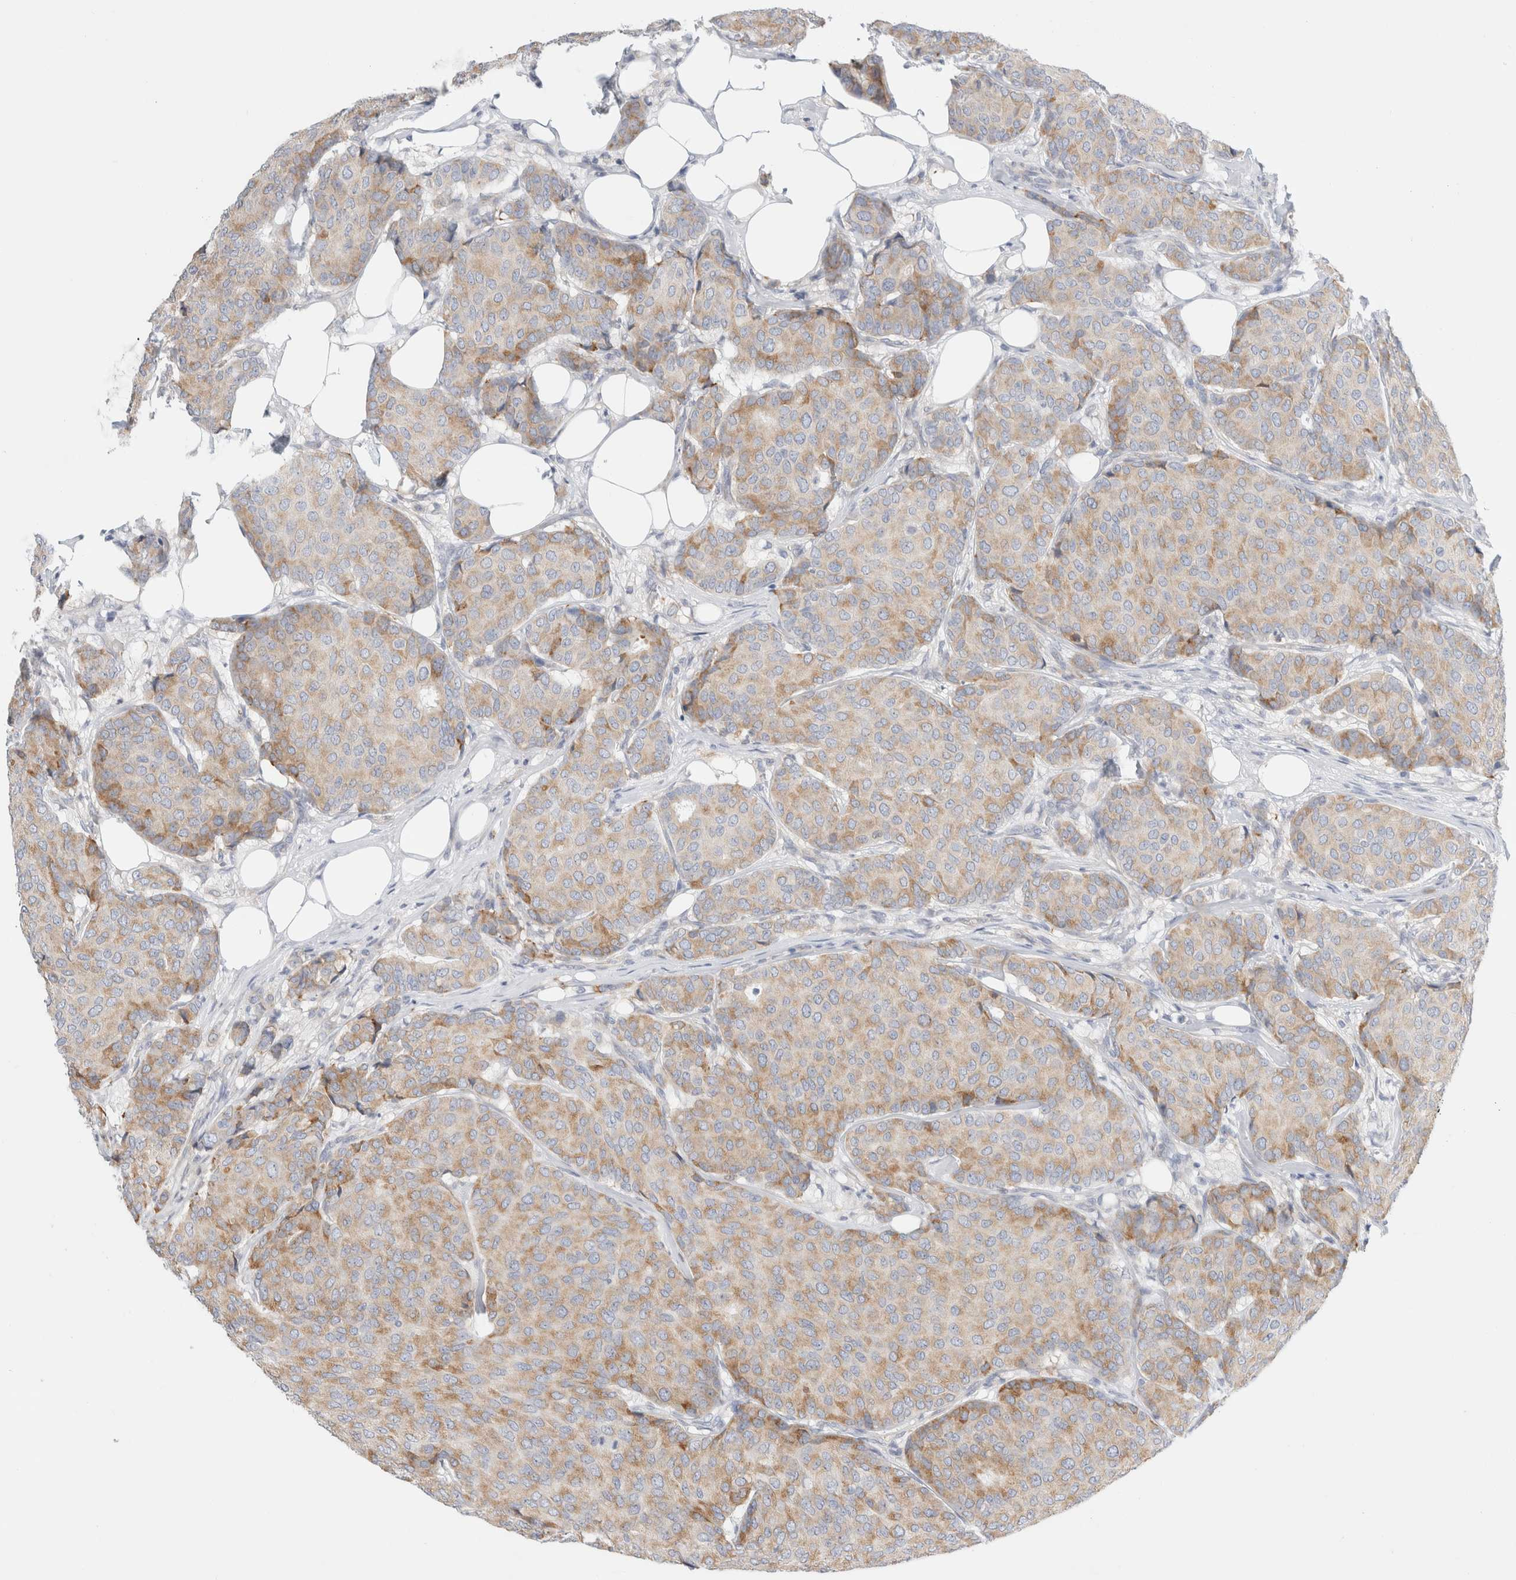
{"staining": {"intensity": "weak", "quantity": ">75%", "location": "cytoplasmic/membranous"}, "tissue": "breast cancer", "cell_type": "Tumor cells", "image_type": "cancer", "snomed": [{"axis": "morphology", "description": "Duct carcinoma"}, {"axis": "topography", "description": "Breast"}], "caption": "Weak cytoplasmic/membranous protein staining is identified in about >75% of tumor cells in invasive ductal carcinoma (breast).", "gene": "CSK", "patient": {"sex": "female", "age": 75}}